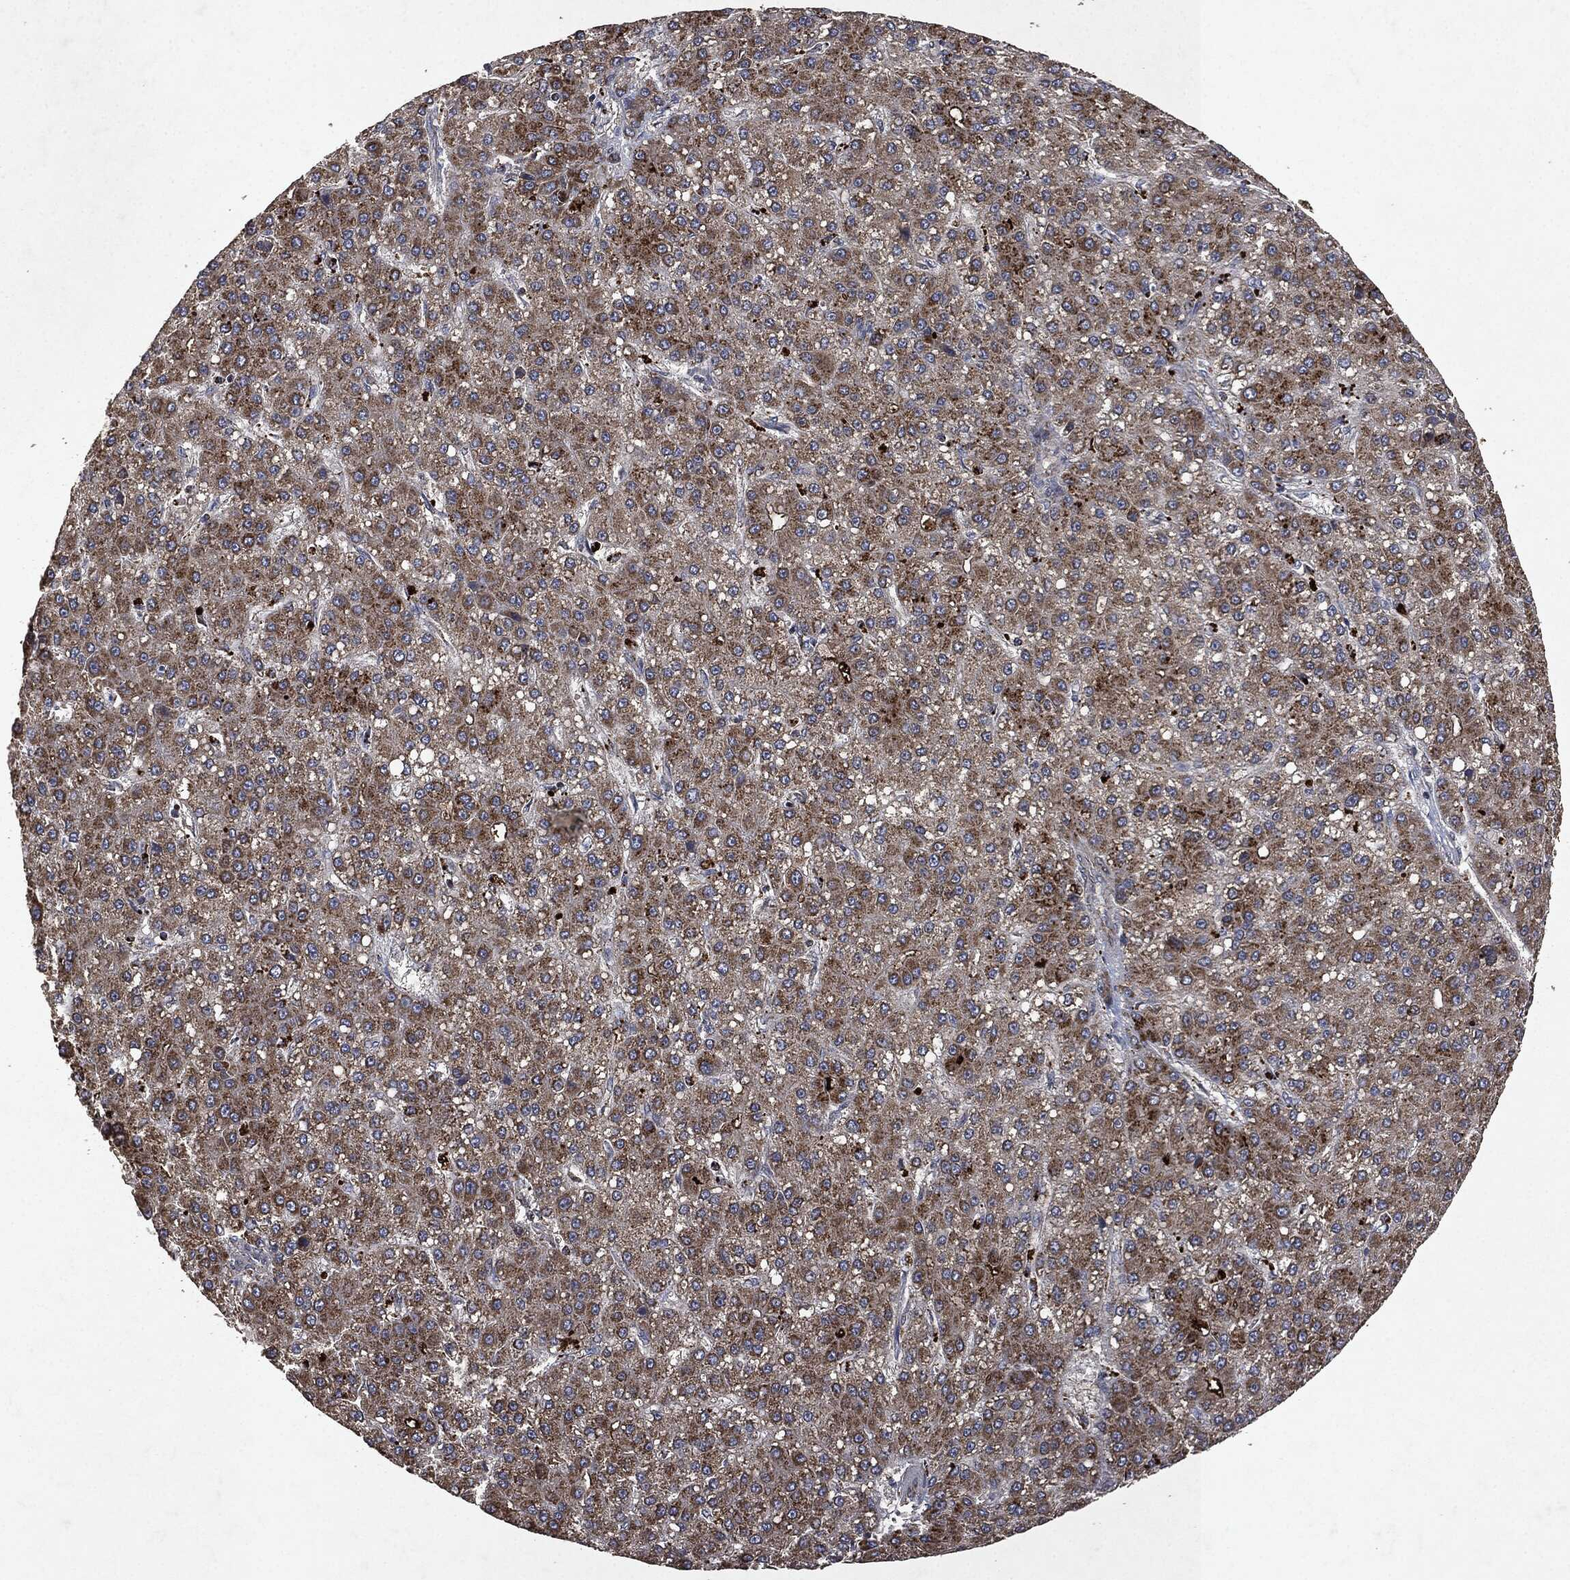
{"staining": {"intensity": "moderate", "quantity": ">75%", "location": "cytoplasmic/membranous"}, "tissue": "liver cancer", "cell_type": "Tumor cells", "image_type": "cancer", "snomed": [{"axis": "morphology", "description": "Carcinoma, Hepatocellular, NOS"}, {"axis": "topography", "description": "Liver"}], "caption": "DAB (3,3'-diaminobenzidine) immunohistochemical staining of liver hepatocellular carcinoma demonstrates moderate cytoplasmic/membranous protein staining in about >75% of tumor cells. (DAB (3,3'-diaminobenzidine) IHC, brown staining for protein, blue staining for nuclei).", "gene": "RYK", "patient": {"sex": "male", "age": 67}}